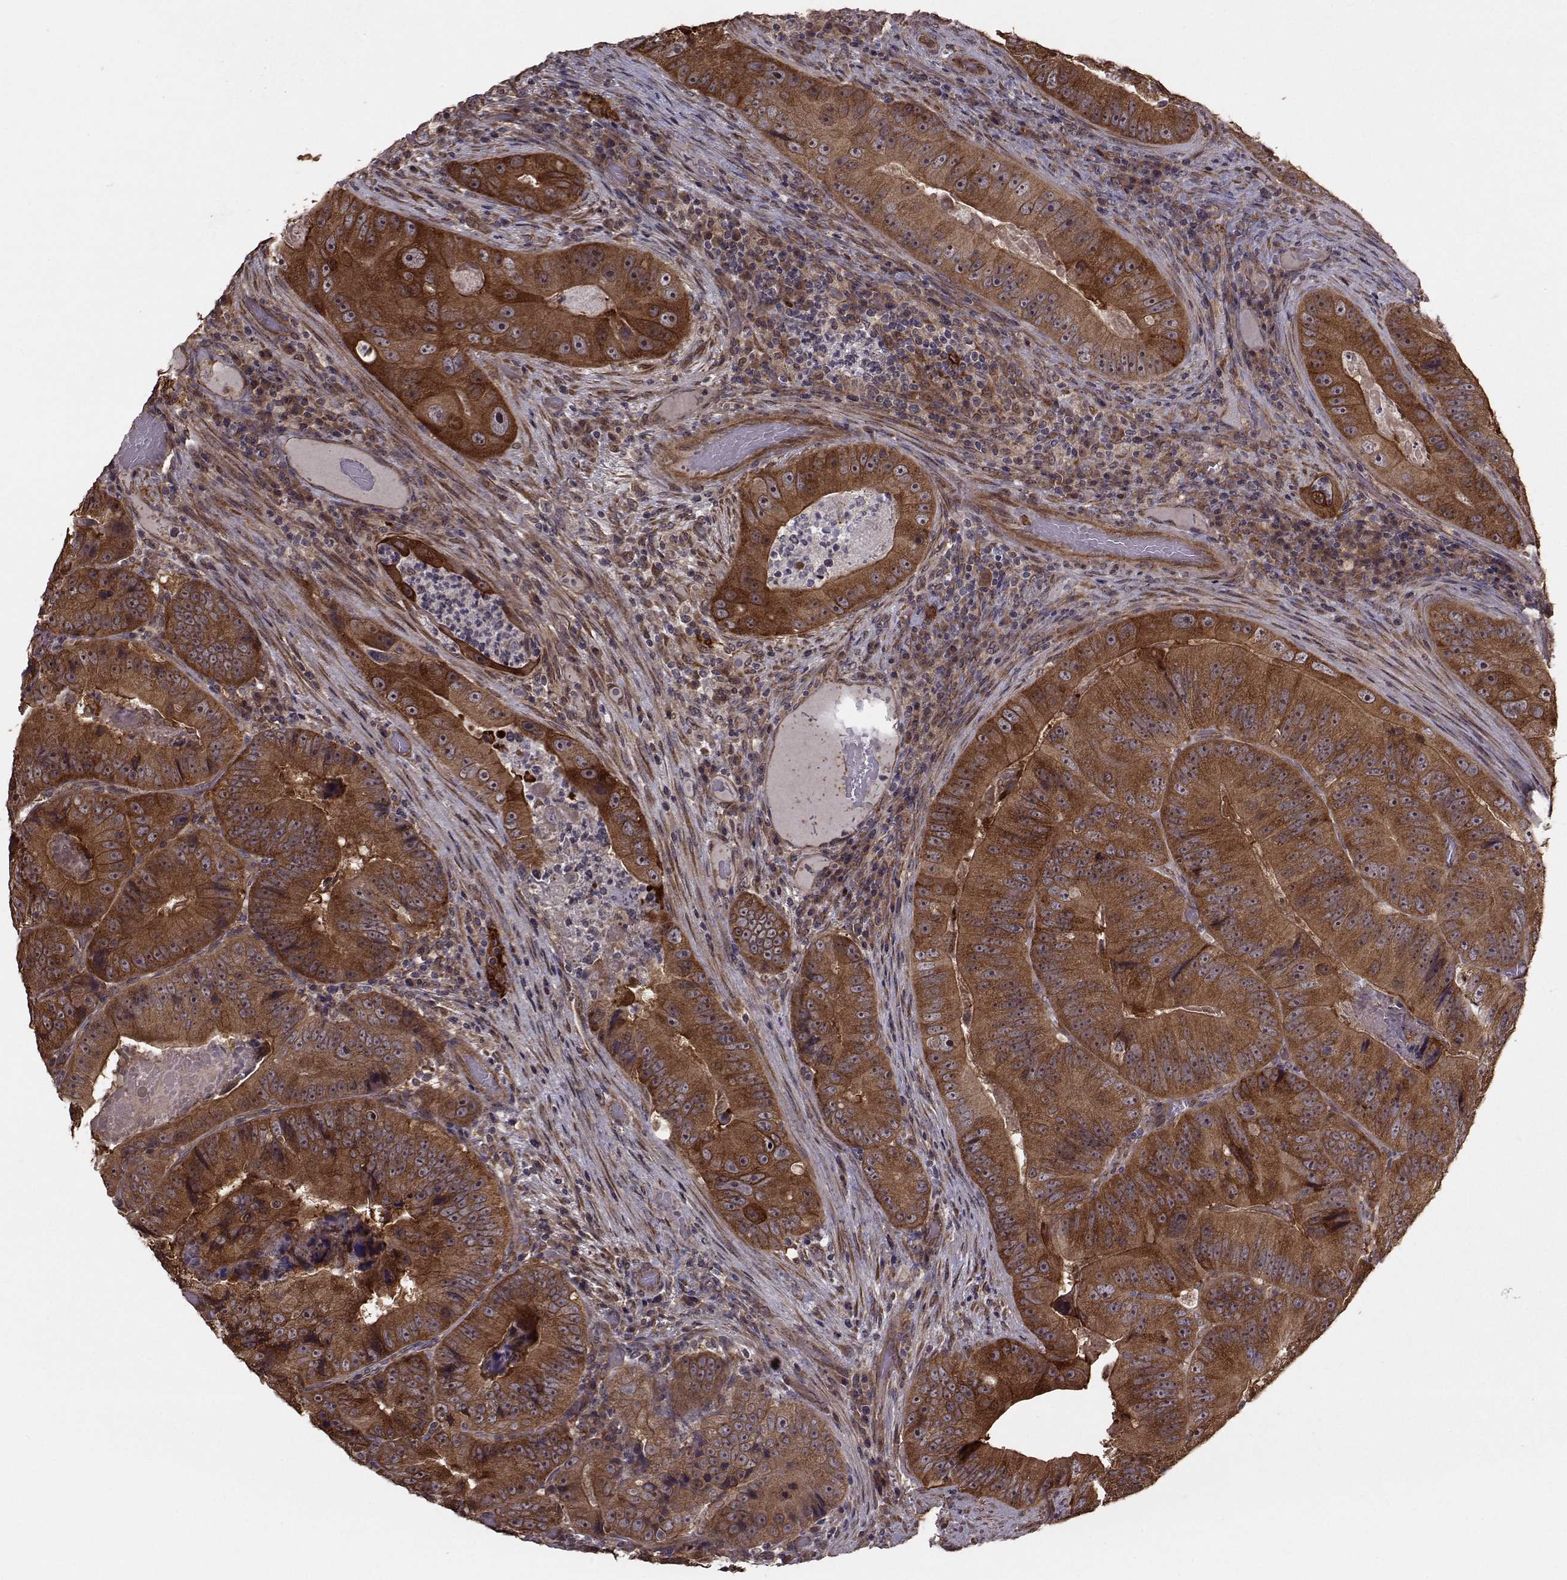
{"staining": {"intensity": "strong", "quantity": ">75%", "location": "cytoplasmic/membranous"}, "tissue": "colorectal cancer", "cell_type": "Tumor cells", "image_type": "cancer", "snomed": [{"axis": "morphology", "description": "Adenocarcinoma, NOS"}, {"axis": "topography", "description": "Colon"}], "caption": "The micrograph exhibits a brown stain indicating the presence of a protein in the cytoplasmic/membranous of tumor cells in colorectal cancer. (Stains: DAB (3,3'-diaminobenzidine) in brown, nuclei in blue, Microscopy: brightfield microscopy at high magnification).", "gene": "TRIP10", "patient": {"sex": "female", "age": 86}}